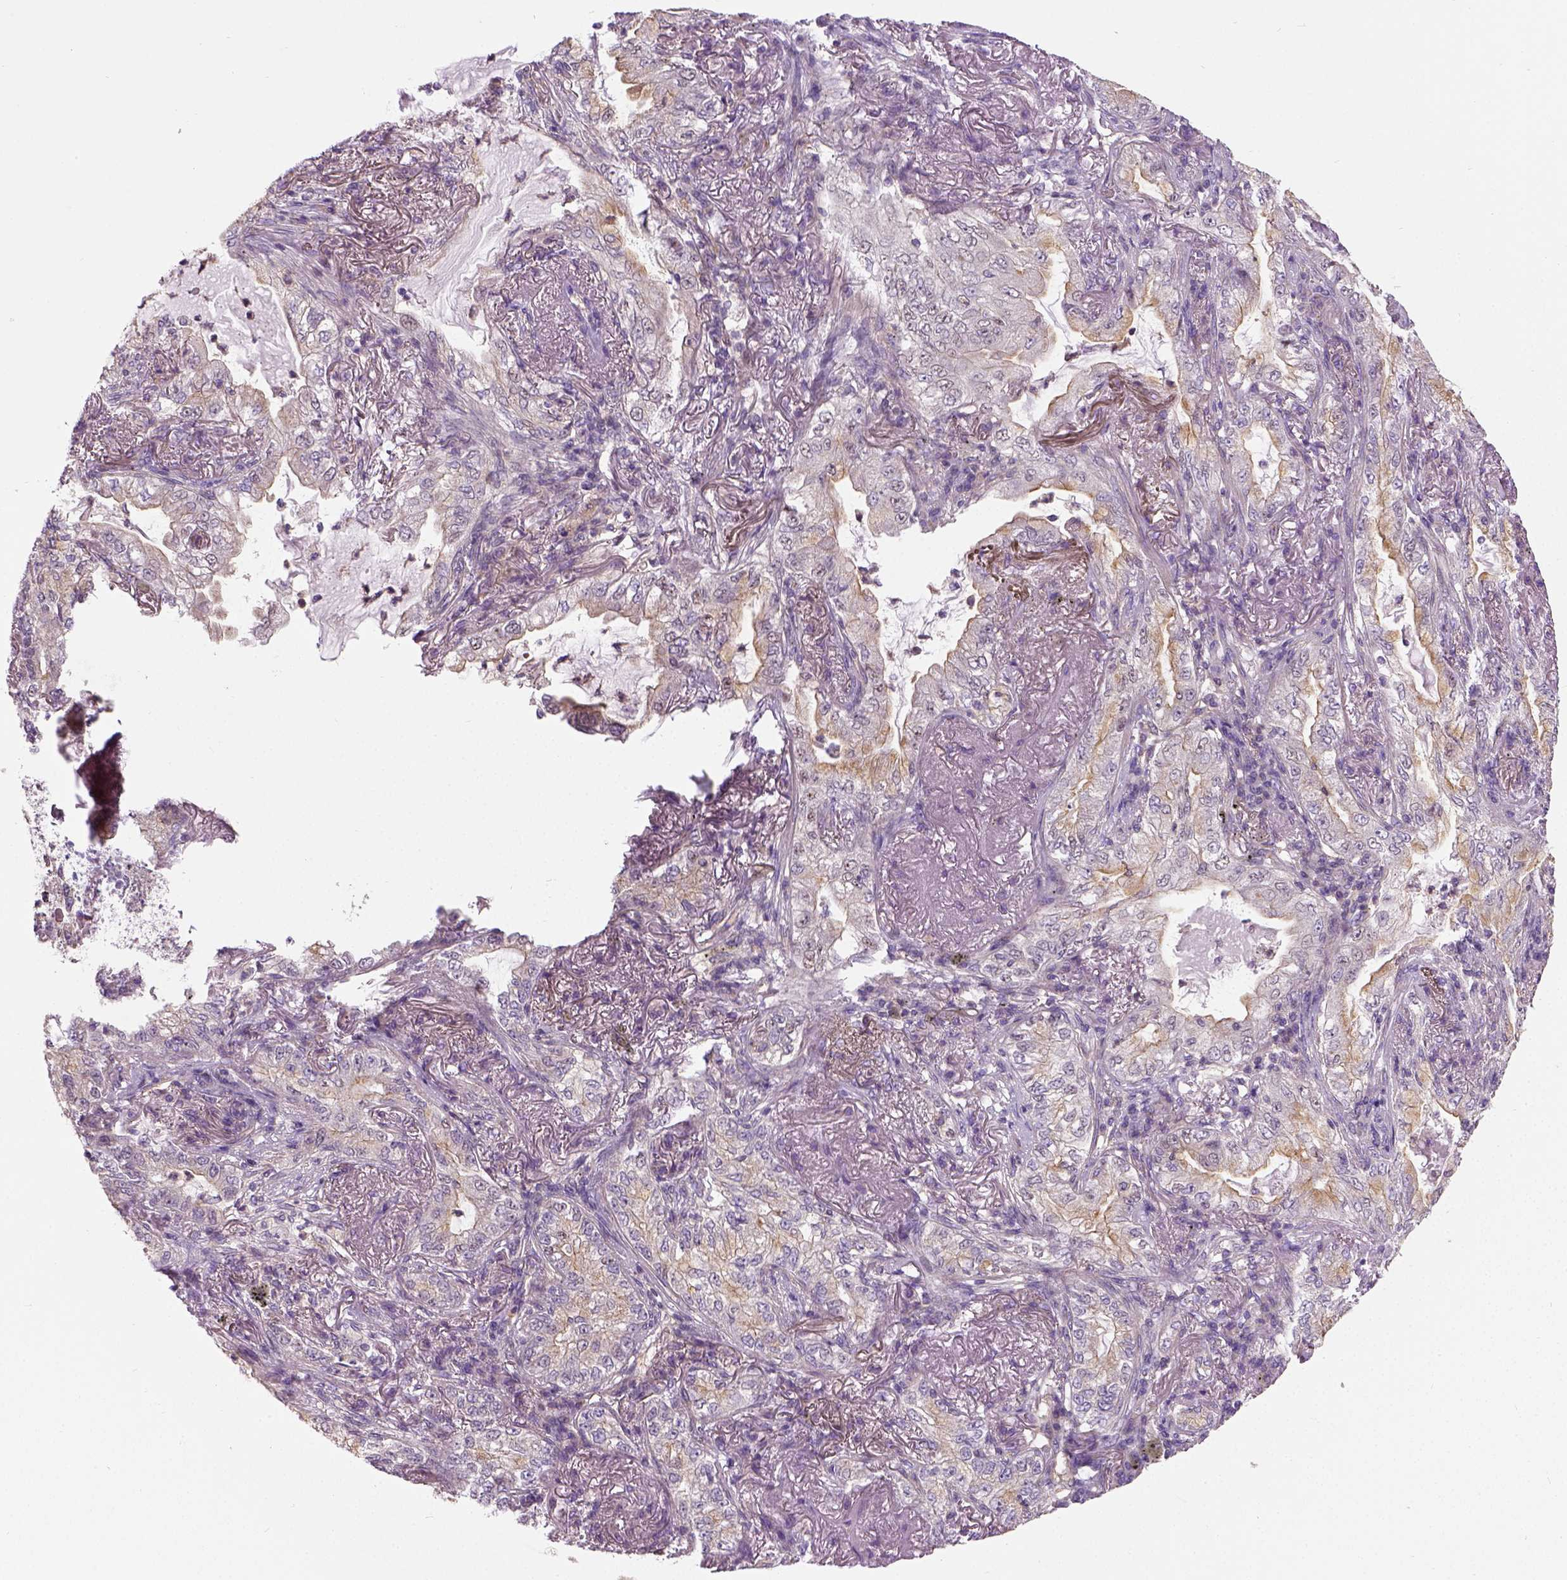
{"staining": {"intensity": "moderate", "quantity": "<25%", "location": "cytoplasmic/membranous,nuclear"}, "tissue": "lung cancer", "cell_type": "Tumor cells", "image_type": "cancer", "snomed": [{"axis": "morphology", "description": "Adenocarcinoma, NOS"}, {"axis": "topography", "description": "Lung"}], "caption": "This micrograph displays immunohistochemistry staining of human adenocarcinoma (lung), with low moderate cytoplasmic/membranous and nuclear positivity in approximately <25% of tumor cells.", "gene": "CRACR2A", "patient": {"sex": "female", "age": 73}}